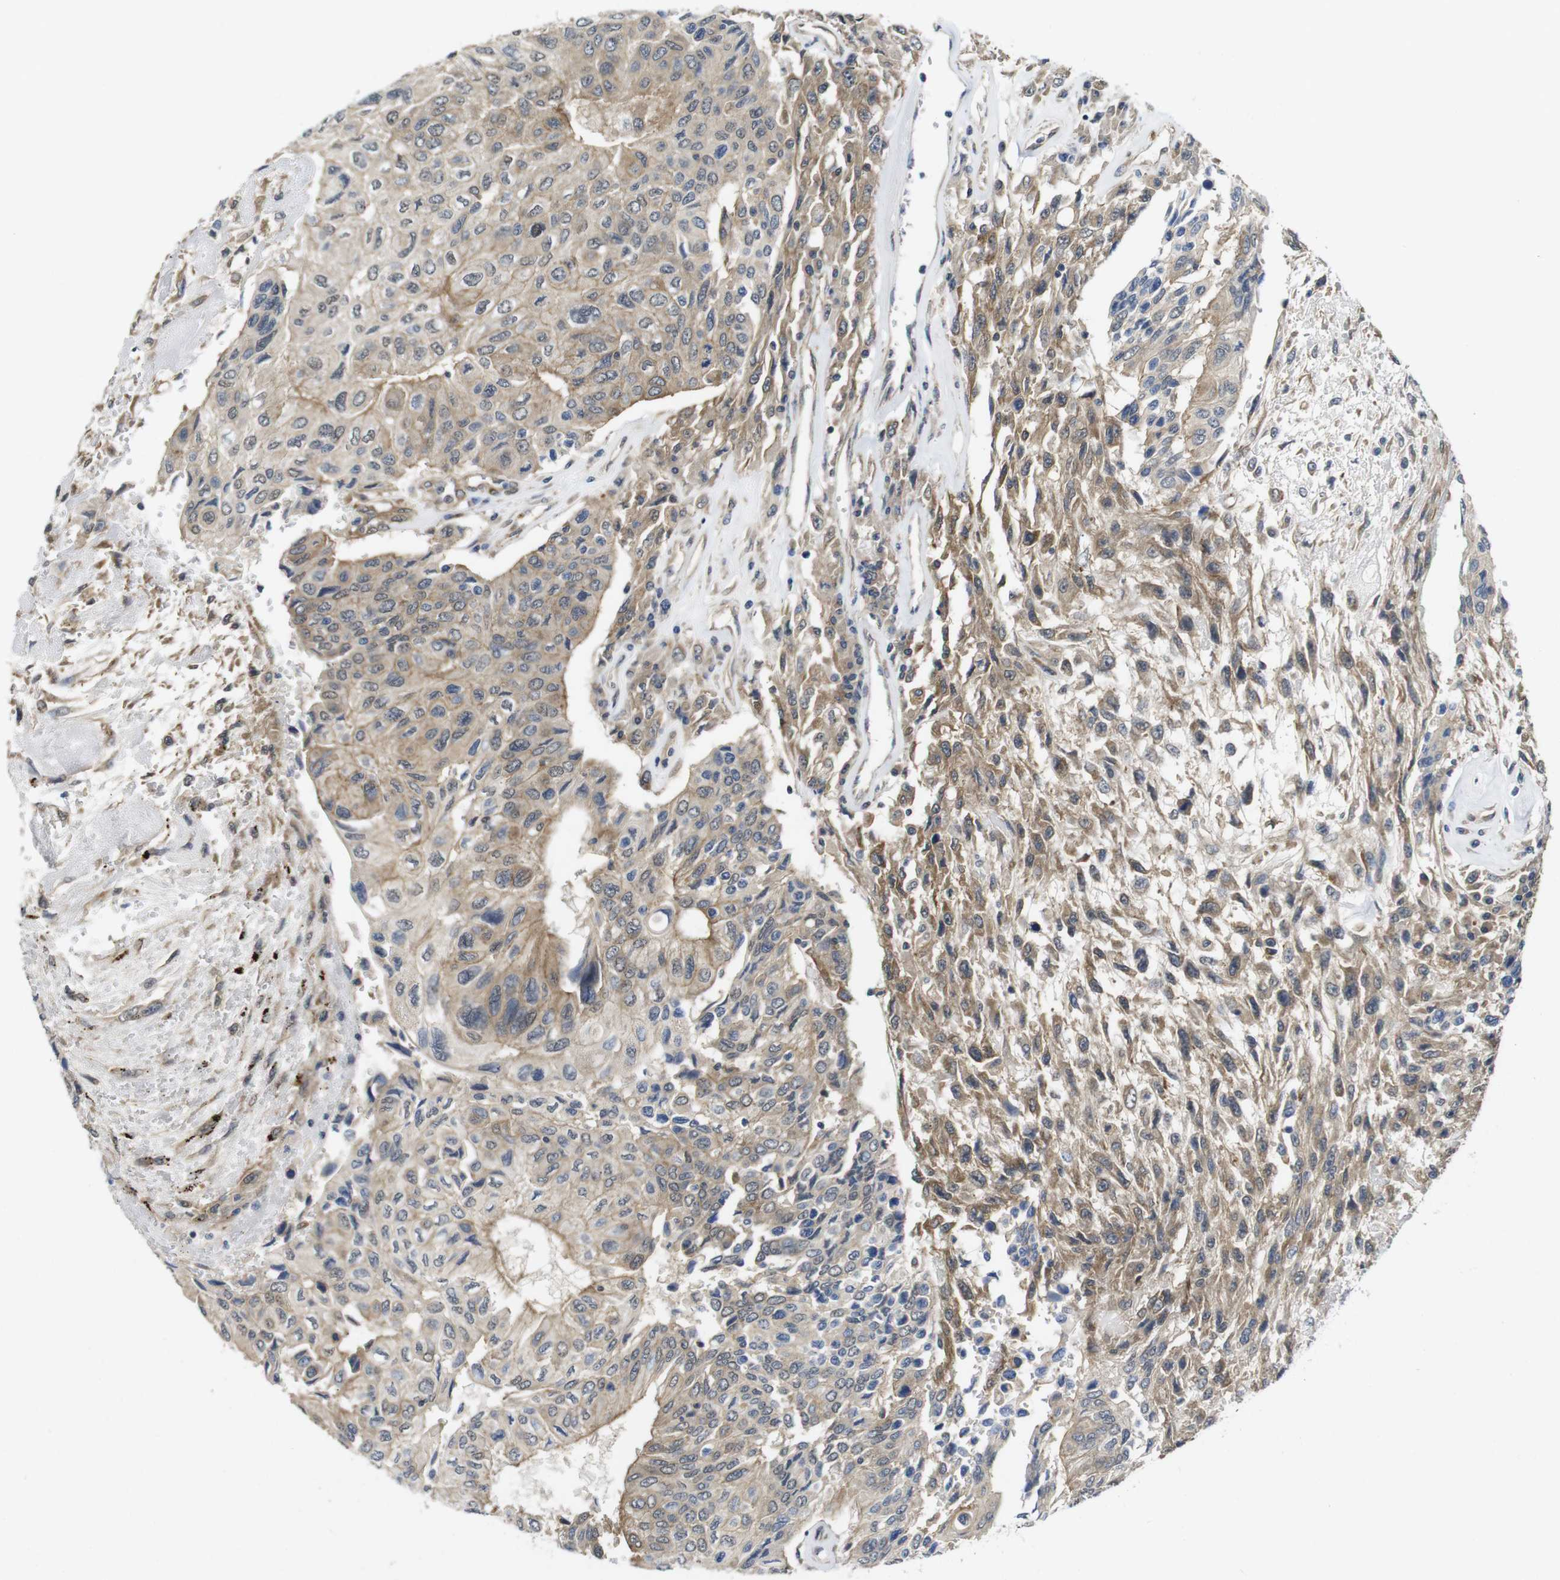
{"staining": {"intensity": "weak", "quantity": ">75%", "location": "cytoplasmic/membranous"}, "tissue": "urothelial cancer", "cell_type": "Tumor cells", "image_type": "cancer", "snomed": [{"axis": "morphology", "description": "Urothelial carcinoma, High grade"}, {"axis": "topography", "description": "Urinary bladder"}], "caption": "An image of human high-grade urothelial carcinoma stained for a protein demonstrates weak cytoplasmic/membranous brown staining in tumor cells.", "gene": "ZDHHC5", "patient": {"sex": "female", "age": 85}}